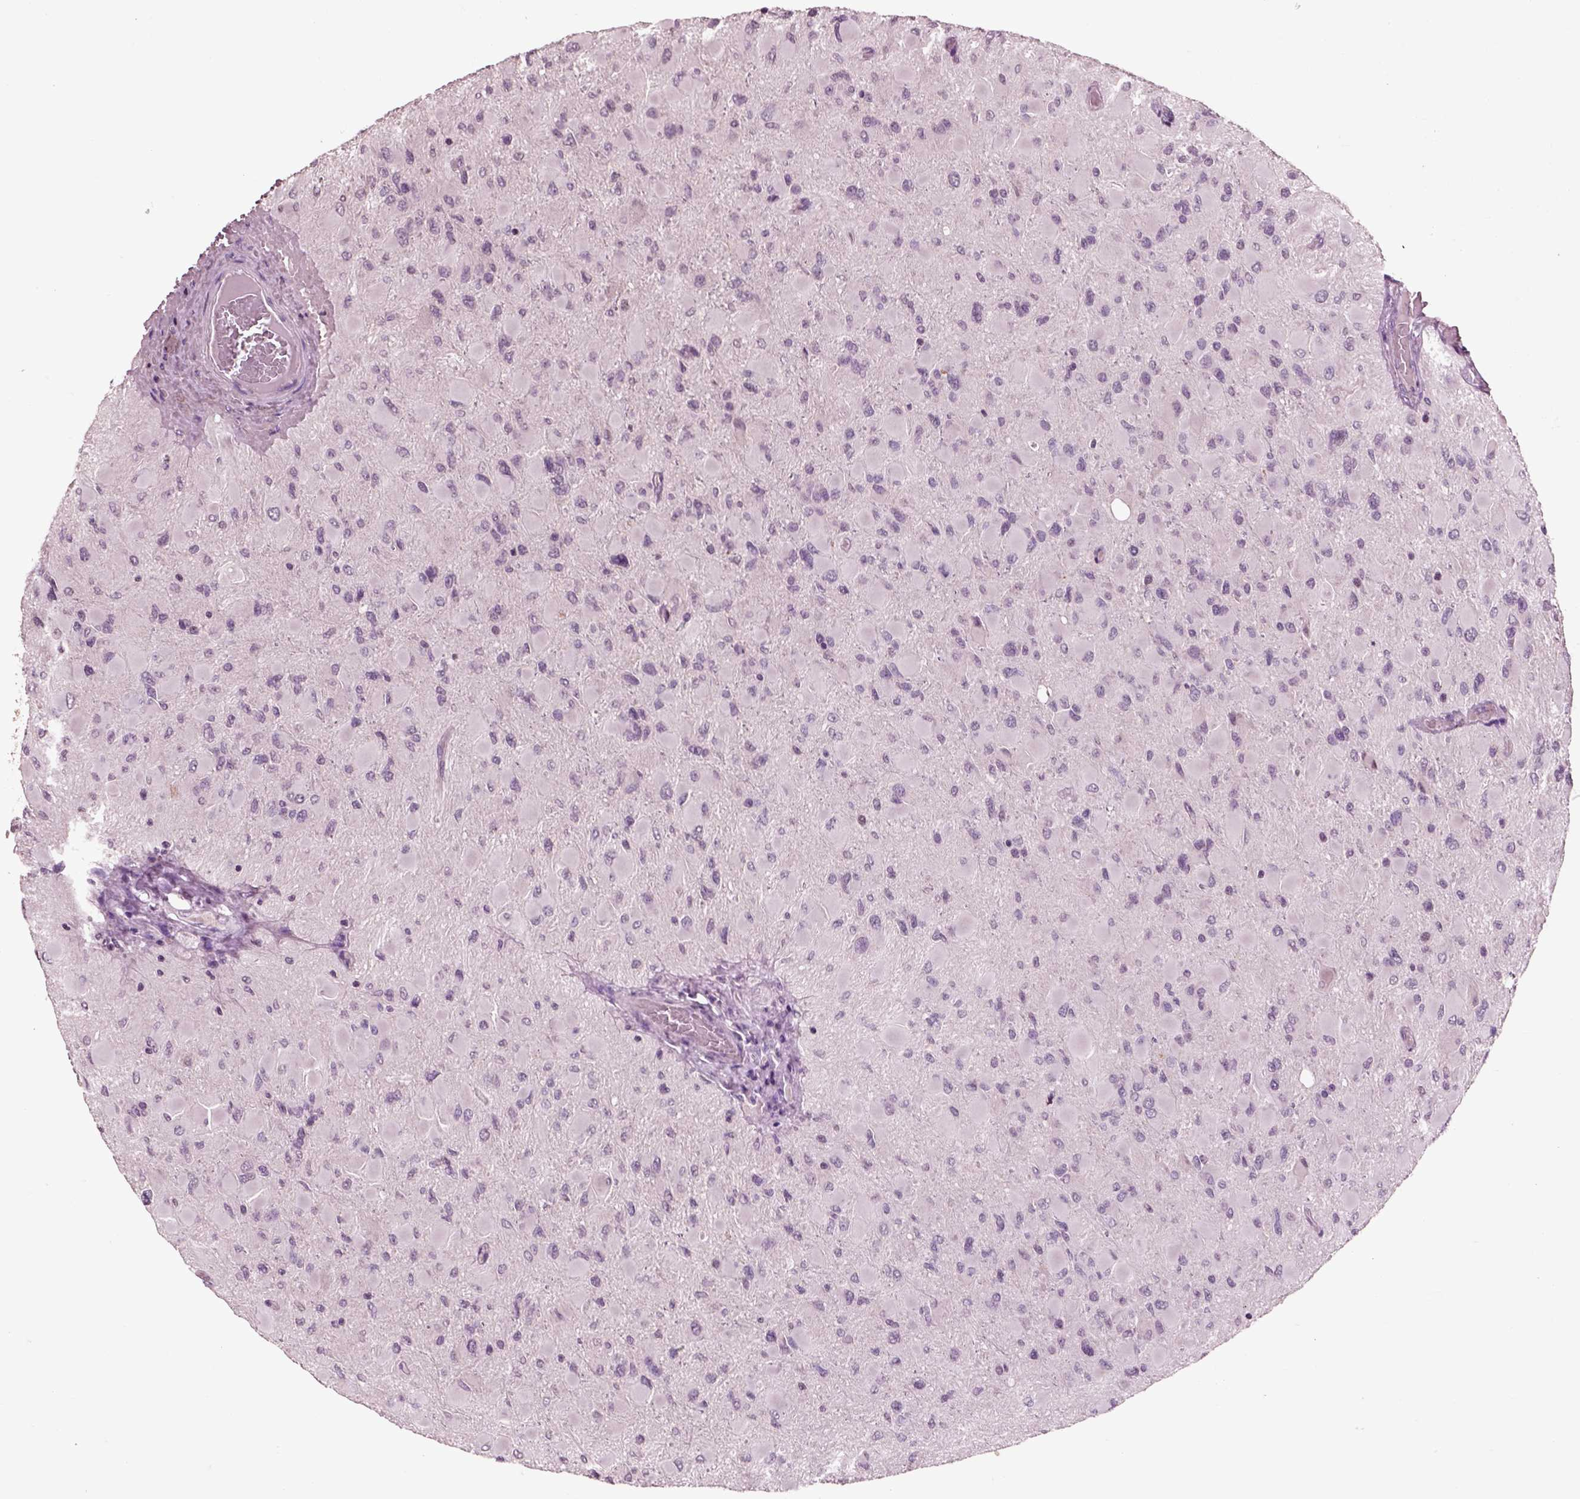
{"staining": {"intensity": "negative", "quantity": "none", "location": "none"}, "tissue": "glioma", "cell_type": "Tumor cells", "image_type": "cancer", "snomed": [{"axis": "morphology", "description": "Glioma, malignant, High grade"}, {"axis": "topography", "description": "Cerebral cortex"}], "caption": "Immunohistochemistry histopathology image of malignant glioma (high-grade) stained for a protein (brown), which shows no staining in tumor cells.", "gene": "CHGB", "patient": {"sex": "female", "age": 36}}